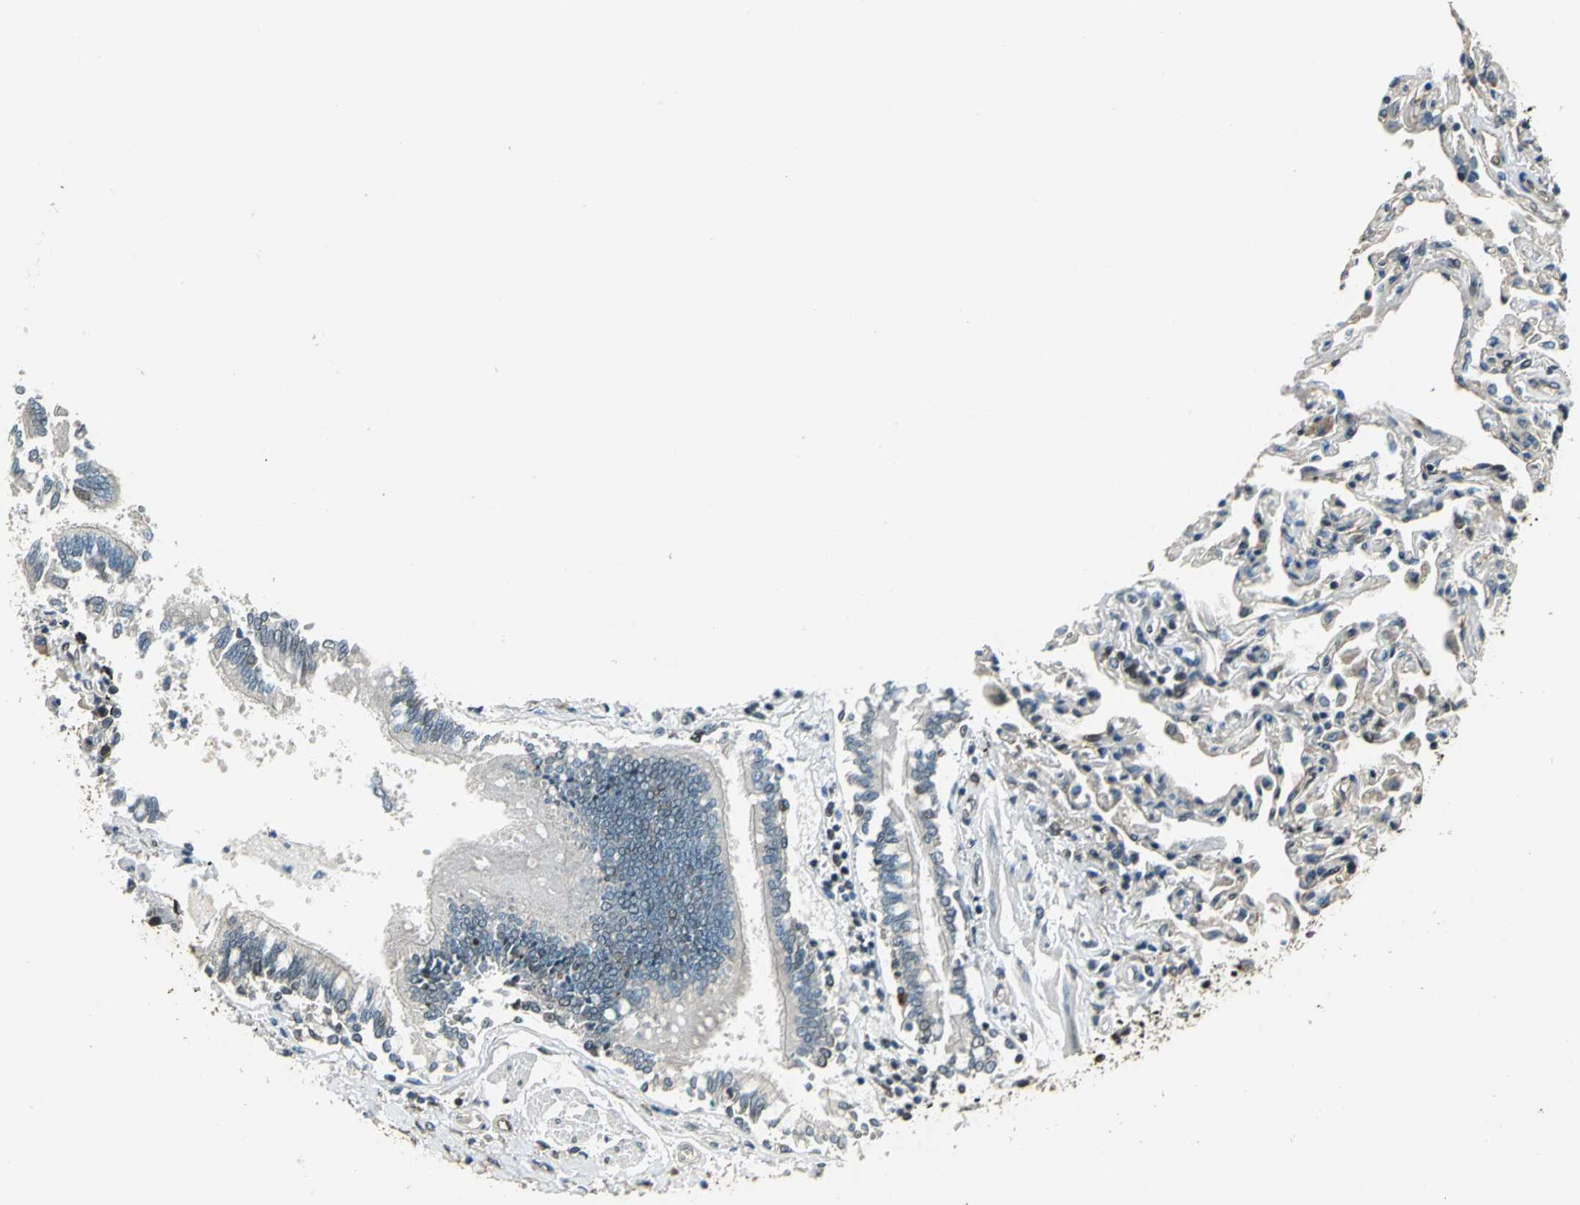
{"staining": {"intensity": "strong", "quantity": ">75%", "location": "nuclear"}, "tissue": "bronchus", "cell_type": "Respiratory epithelial cells", "image_type": "normal", "snomed": [{"axis": "morphology", "description": "Normal tissue, NOS"}, {"axis": "topography", "description": "Lung"}], "caption": "Protein analysis of unremarkable bronchus shows strong nuclear positivity in approximately >75% of respiratory epithelial cells. Ihc stains the protein in brown and the nuclei are stained blue.", "gene": "BRIP1", "patient": {"sex": "male", "age": 64}}